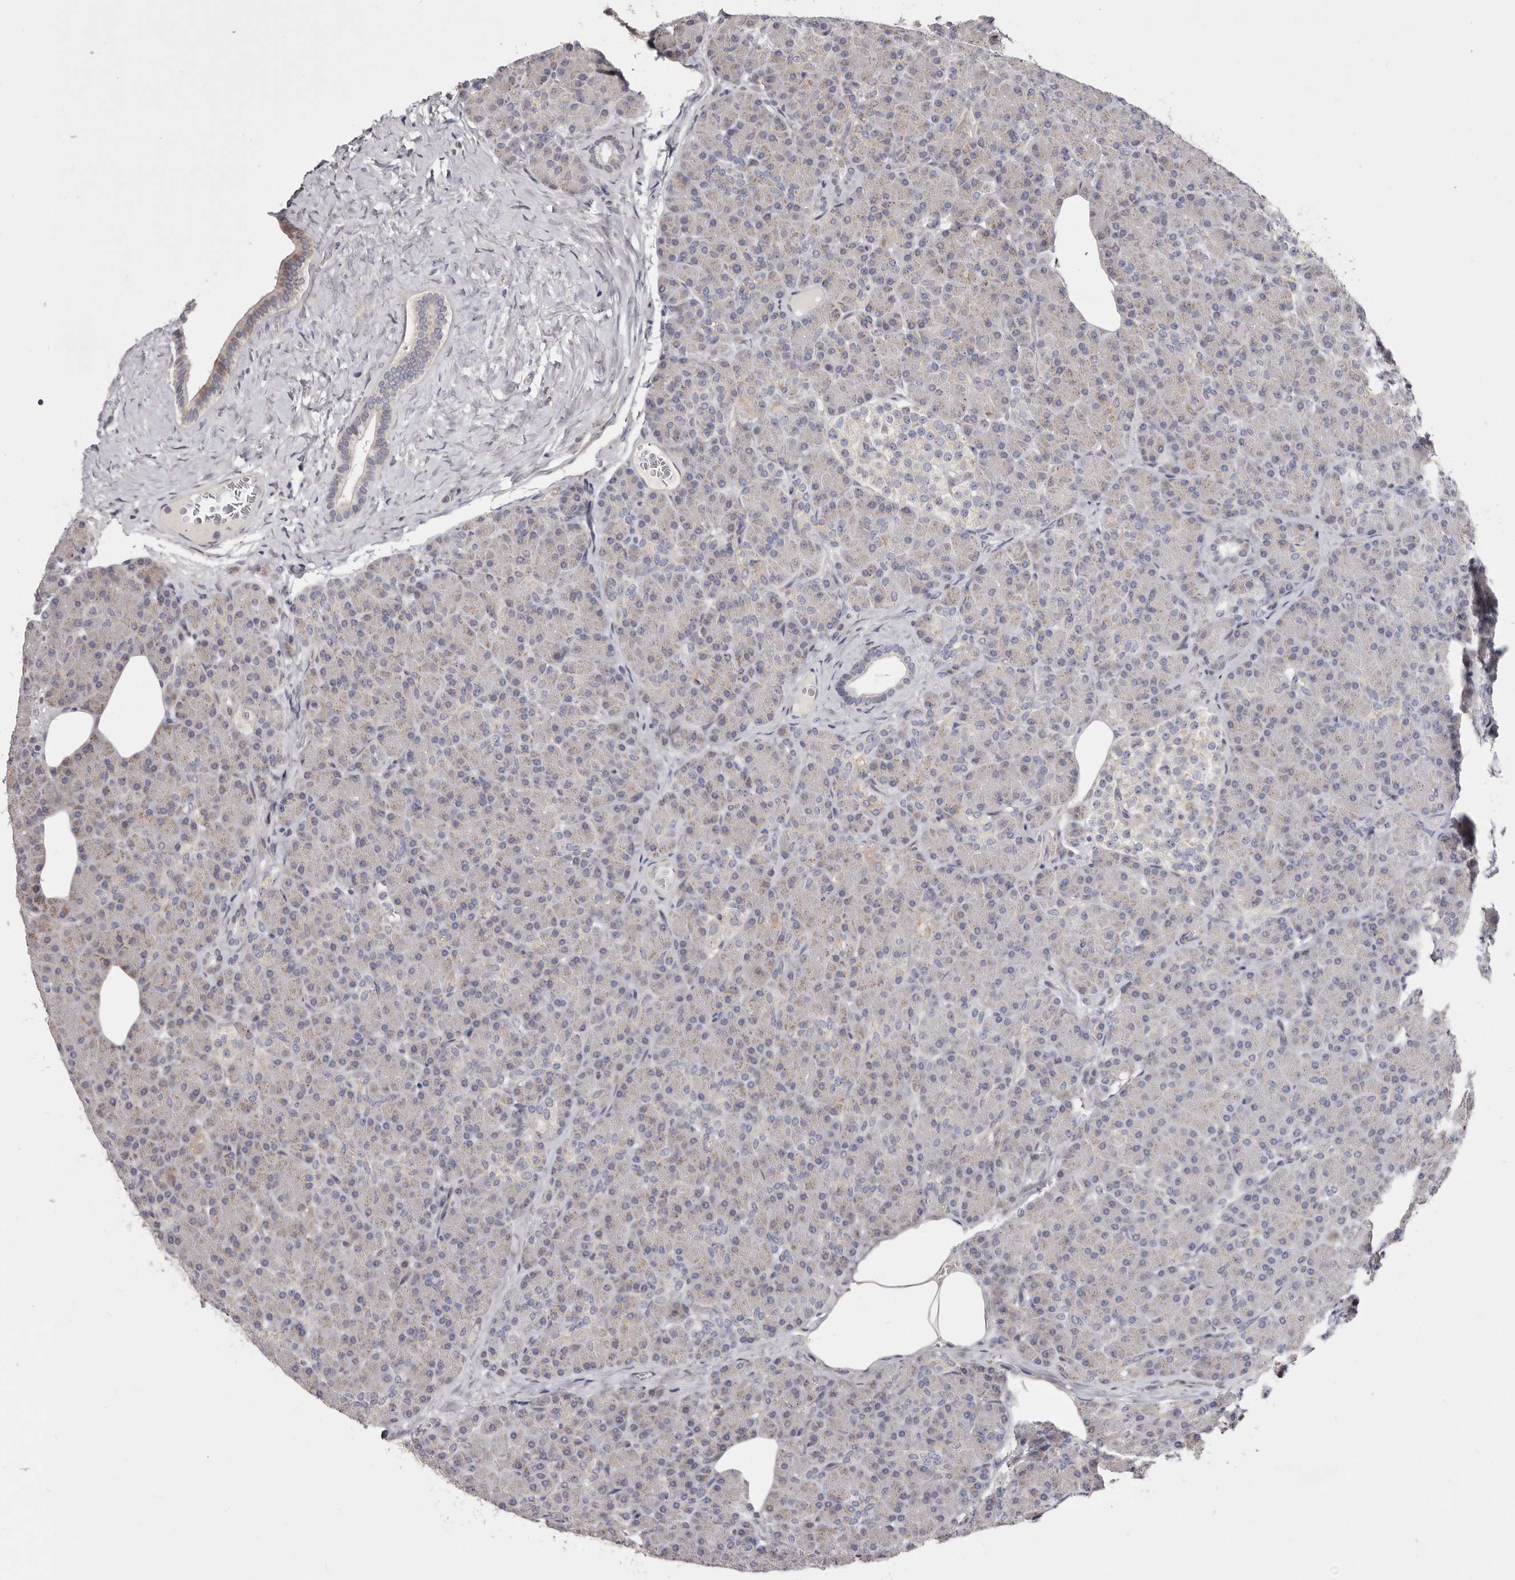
{"staining": {"intensity": "moderate", "quantity": "<25%", "location": "cytoplasmic/membranous"}, "tissue": "pancreas", "cell_type": "Exocrine glandular cells", "image_type": "normal", "snomed": [{"axis": "morphology", "description": "Normal tissue, NOS"}, {"axis": "topography", "description": "Pancreas"}], "caption": "IHC (DAB (3,3'-diaminobenzidine)) staining of normal pancreas demonstrates moderate cytoplasmic/membranous protein expression in about <25% of exocrine glandular cells.", "gene": "TIMM17B", "patient": {"sex": "female", "age": 43}}